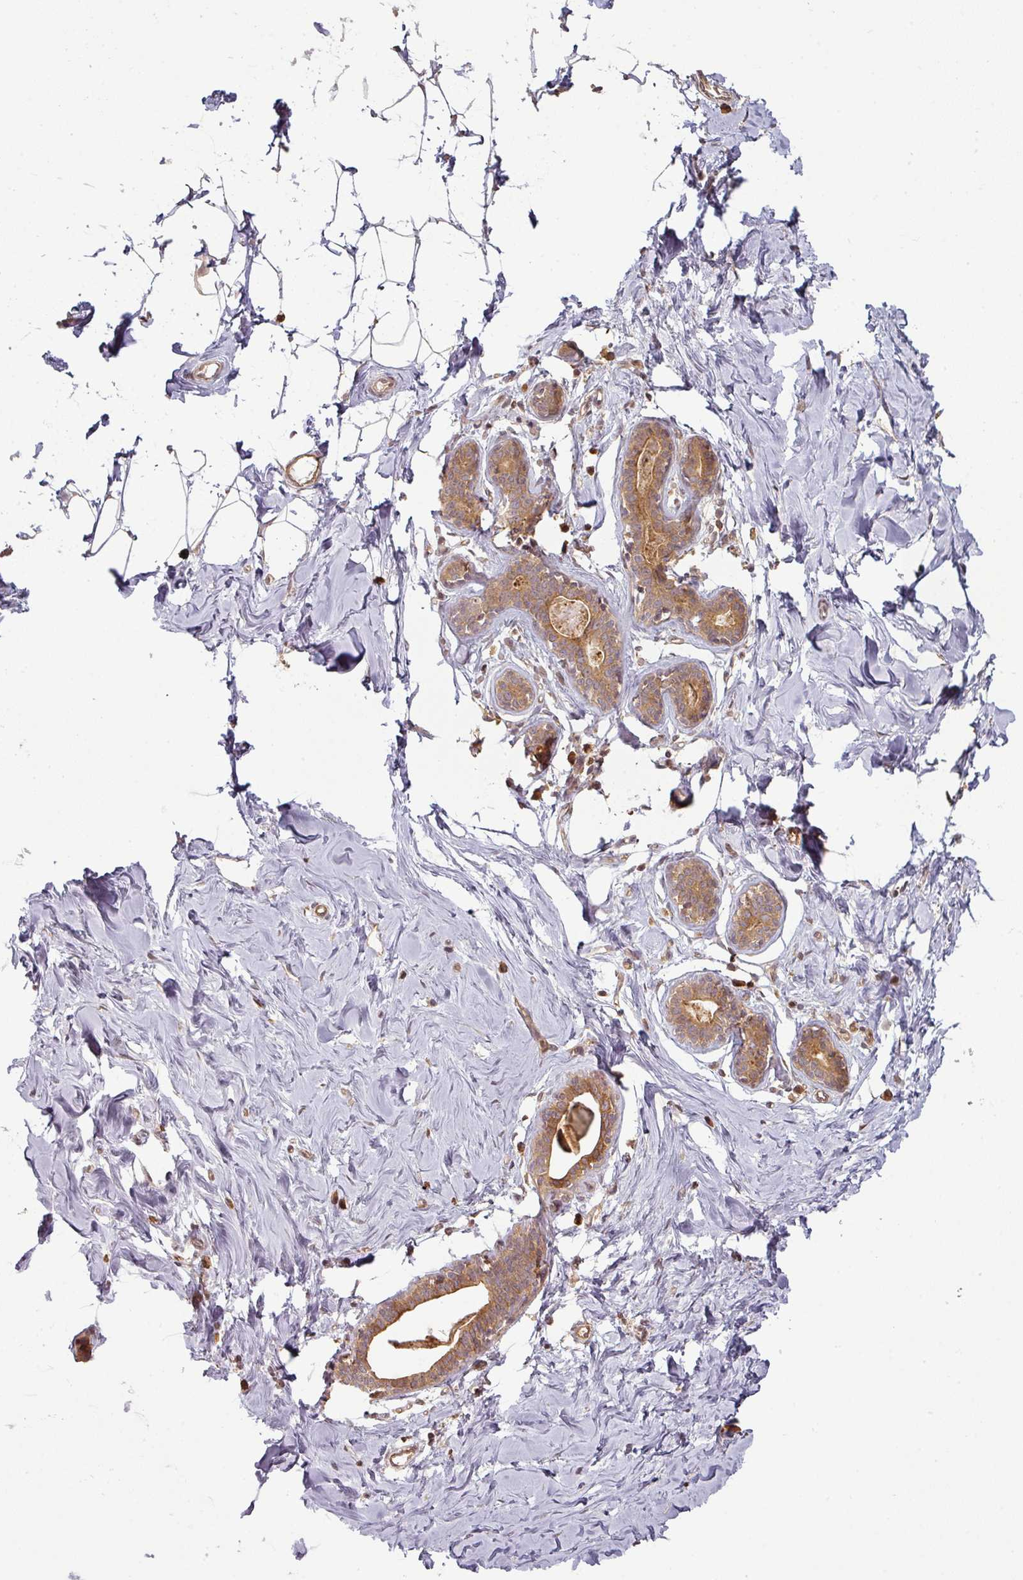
{"staining": {"intensity": "negative", "quantity": "none", "location": "none"}, "tissue": "breast", "cell_type": "Adipocytes", "image_type": "normal", "snomed": [{"axis": "morphology", "description": "Normal tissue, NOS"}, {"axis": "topography", "description": "Breast"}], "caption": "DAB immunohistochemical staining of normal human breast demonstrates no significant positivity in adipocytes. Nuclei are stained in blue.", "gene": "RNF31", "patient": {"sex": "female", "age": 23}}